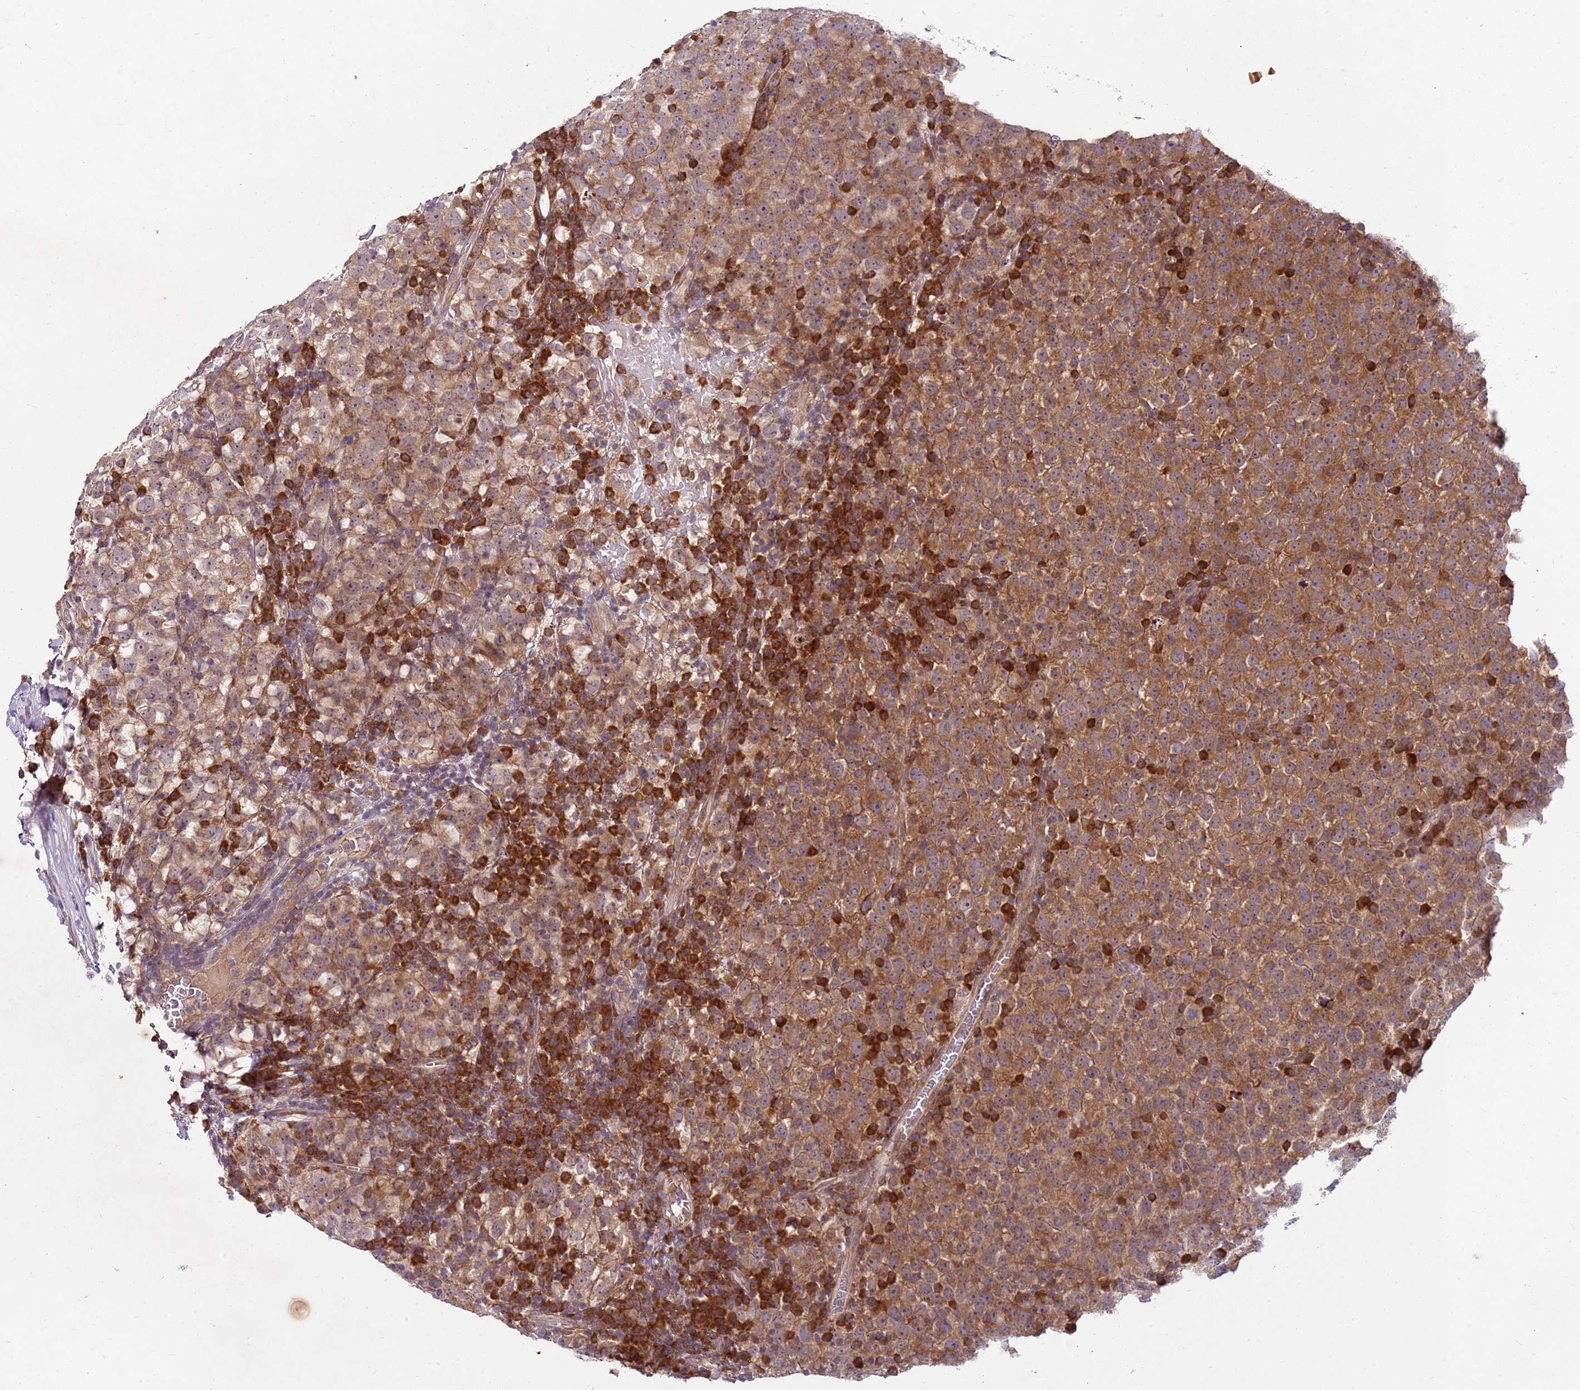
{"staining": {"intensity": "moderate", "quantity": ">75%", "location": "cytoplasmic/membranous"}, "tissue": "testis cancer", "cell_type": "Tumor cells", "image_type": "cancer", "snomed": [{"axis": "morphology", "description": "Seminoma, NOS"}, {"axis": "topography", "description": "Testis"}], "caption": "The histopathology image reveals immunohistochemical staining of seminoma (testis). There is moderate cytoplasmic/membranous expression is appreciated in approximately >75% of tumor cells. (DAB (3,3'-diaminobenzidine) = brown stain, brightfield microscopy at high magnification).", "gene": "FBXL22", "patient": {"sex": "male", "age": 65}}